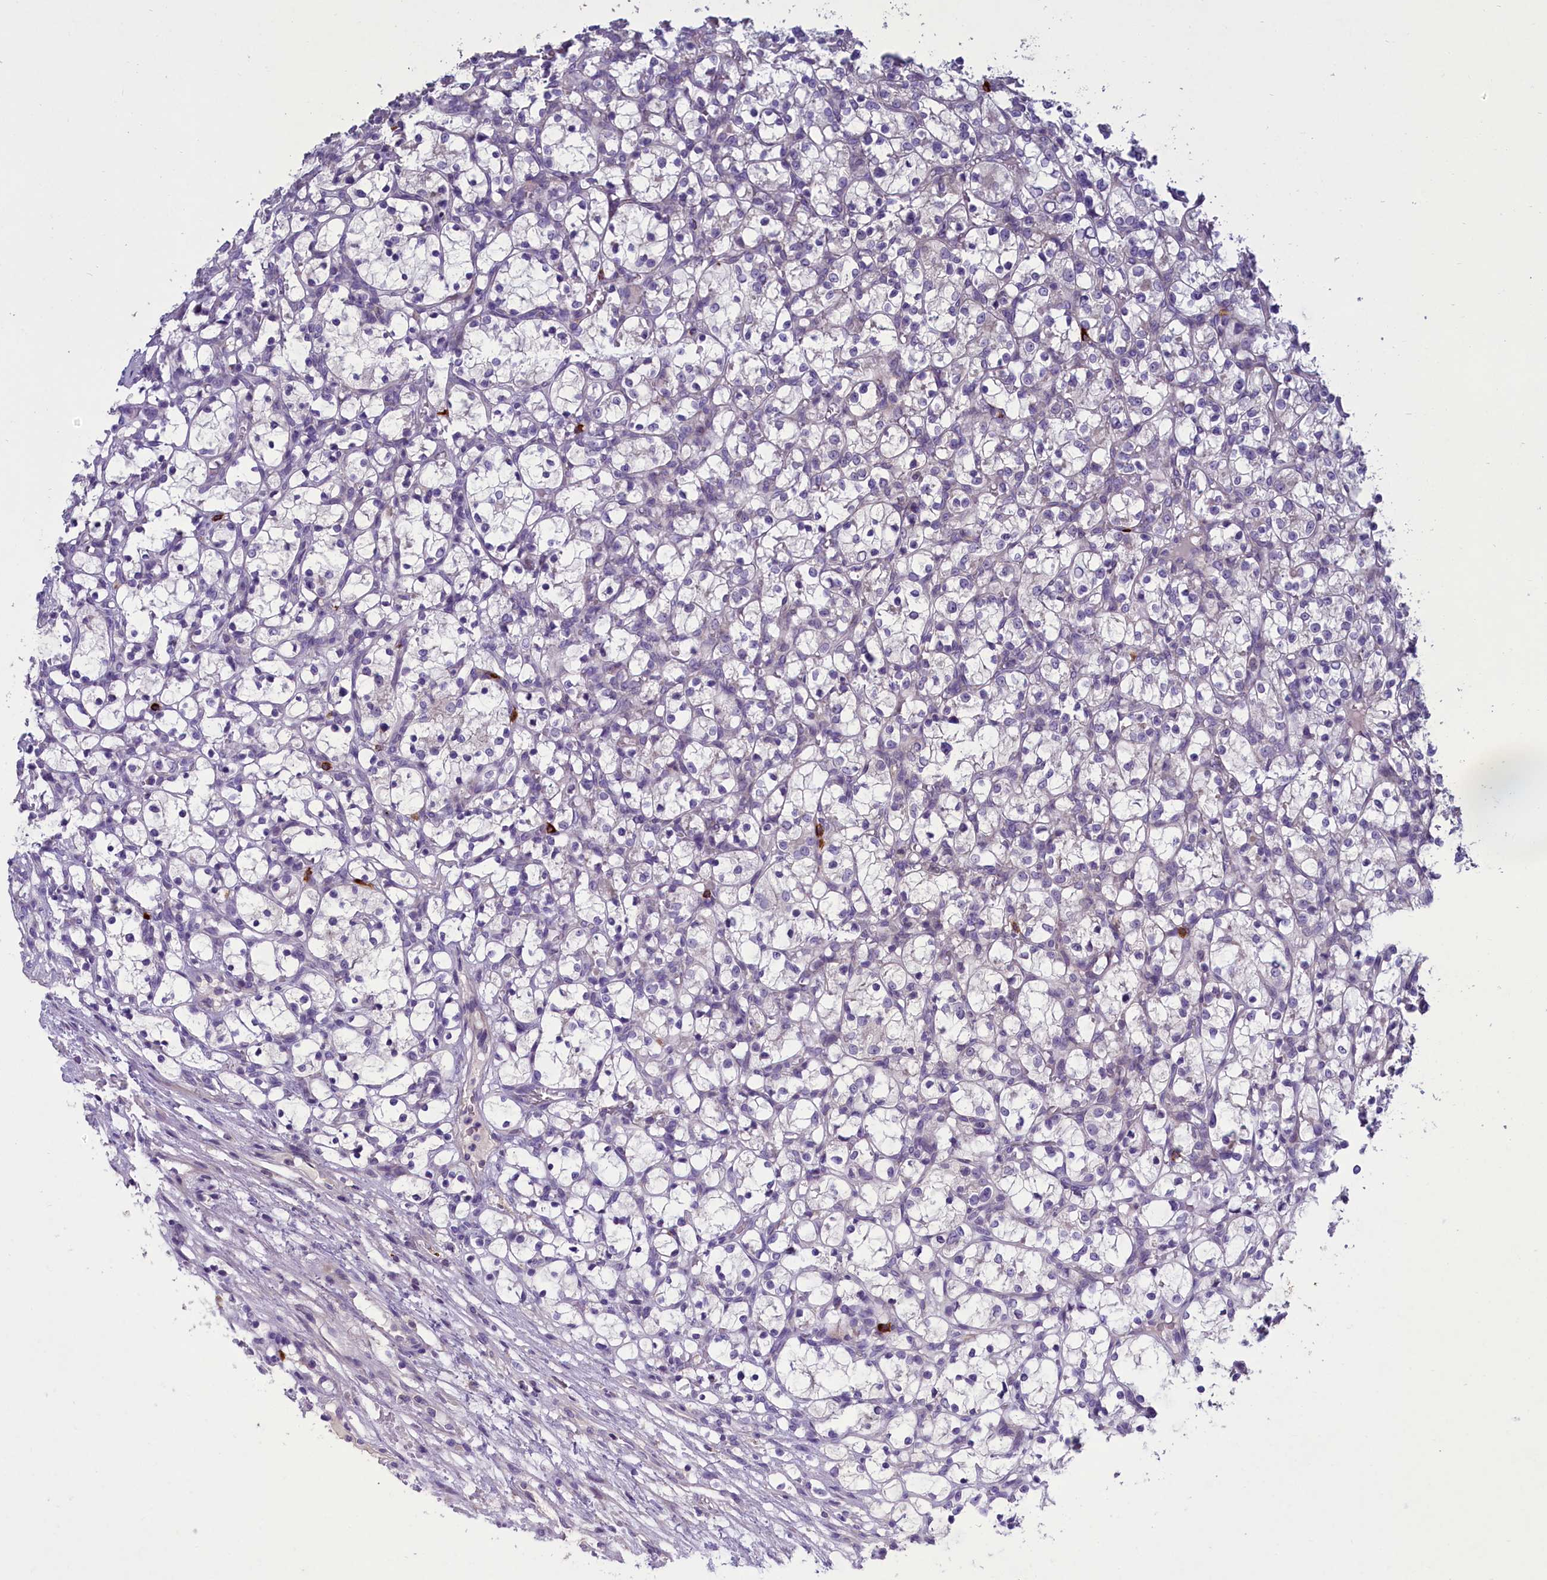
{"staining": {"intensity": "negative", "quantity": "none", "location": "none"}, "tissue": "renal cancer", "cell_type": "Tumor cells", "image_type": "cancer", "snomed": [{"axis": "morphology", "description": "Adenocarcinoma, NOS"}, {"axis": "topography", "description": "Kidney"}], "caption": "An immunohistochemistry histopathology image of renal cancer (adenocarcinoma) is shown. There is no staining in tumor cells of renal cancer (adenocarcinoma). (Immunohistochemistry (ihc), brightfield microscopy, high magnification).", "gene": "ENPP6", "patient": {"sex": "female", "age": 69}}